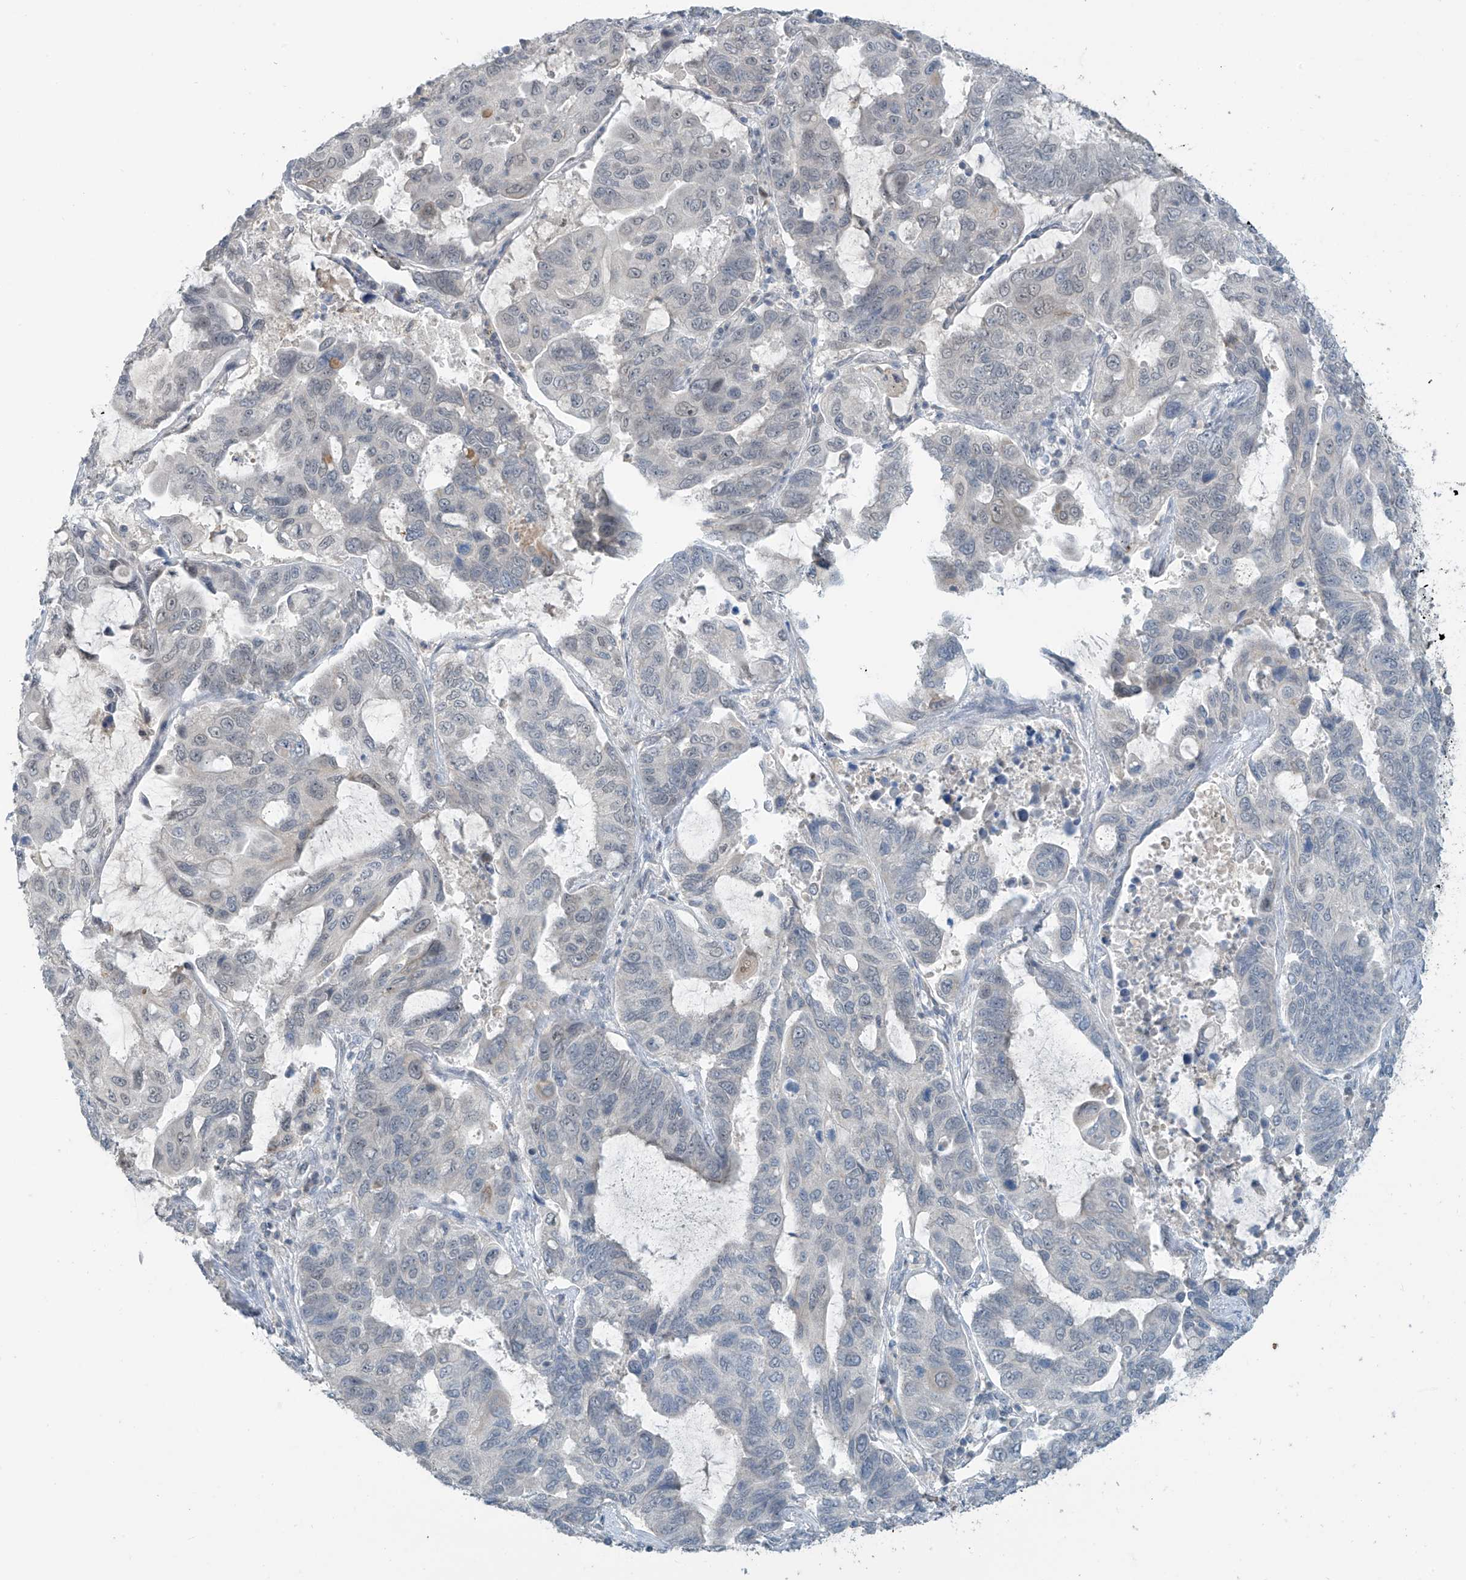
{"staining": {"intensity": "negative", "quantity": "none", "location": "none"}, "tissue": "lung cancer", "cell_type": "Tumor cells", "image_type": "cancer", "snomed": [{"axis": "morphology", "description": "Adenocarcinoma, NOS"}, {"axis": "topography", "description": "Lung"}], "caption": "A histopathology image of lung cancer stained for a protein shows no brown staining in tumor cells.", "gene": "METAP1D", "patient": {"sex": "male", "age": 64}}